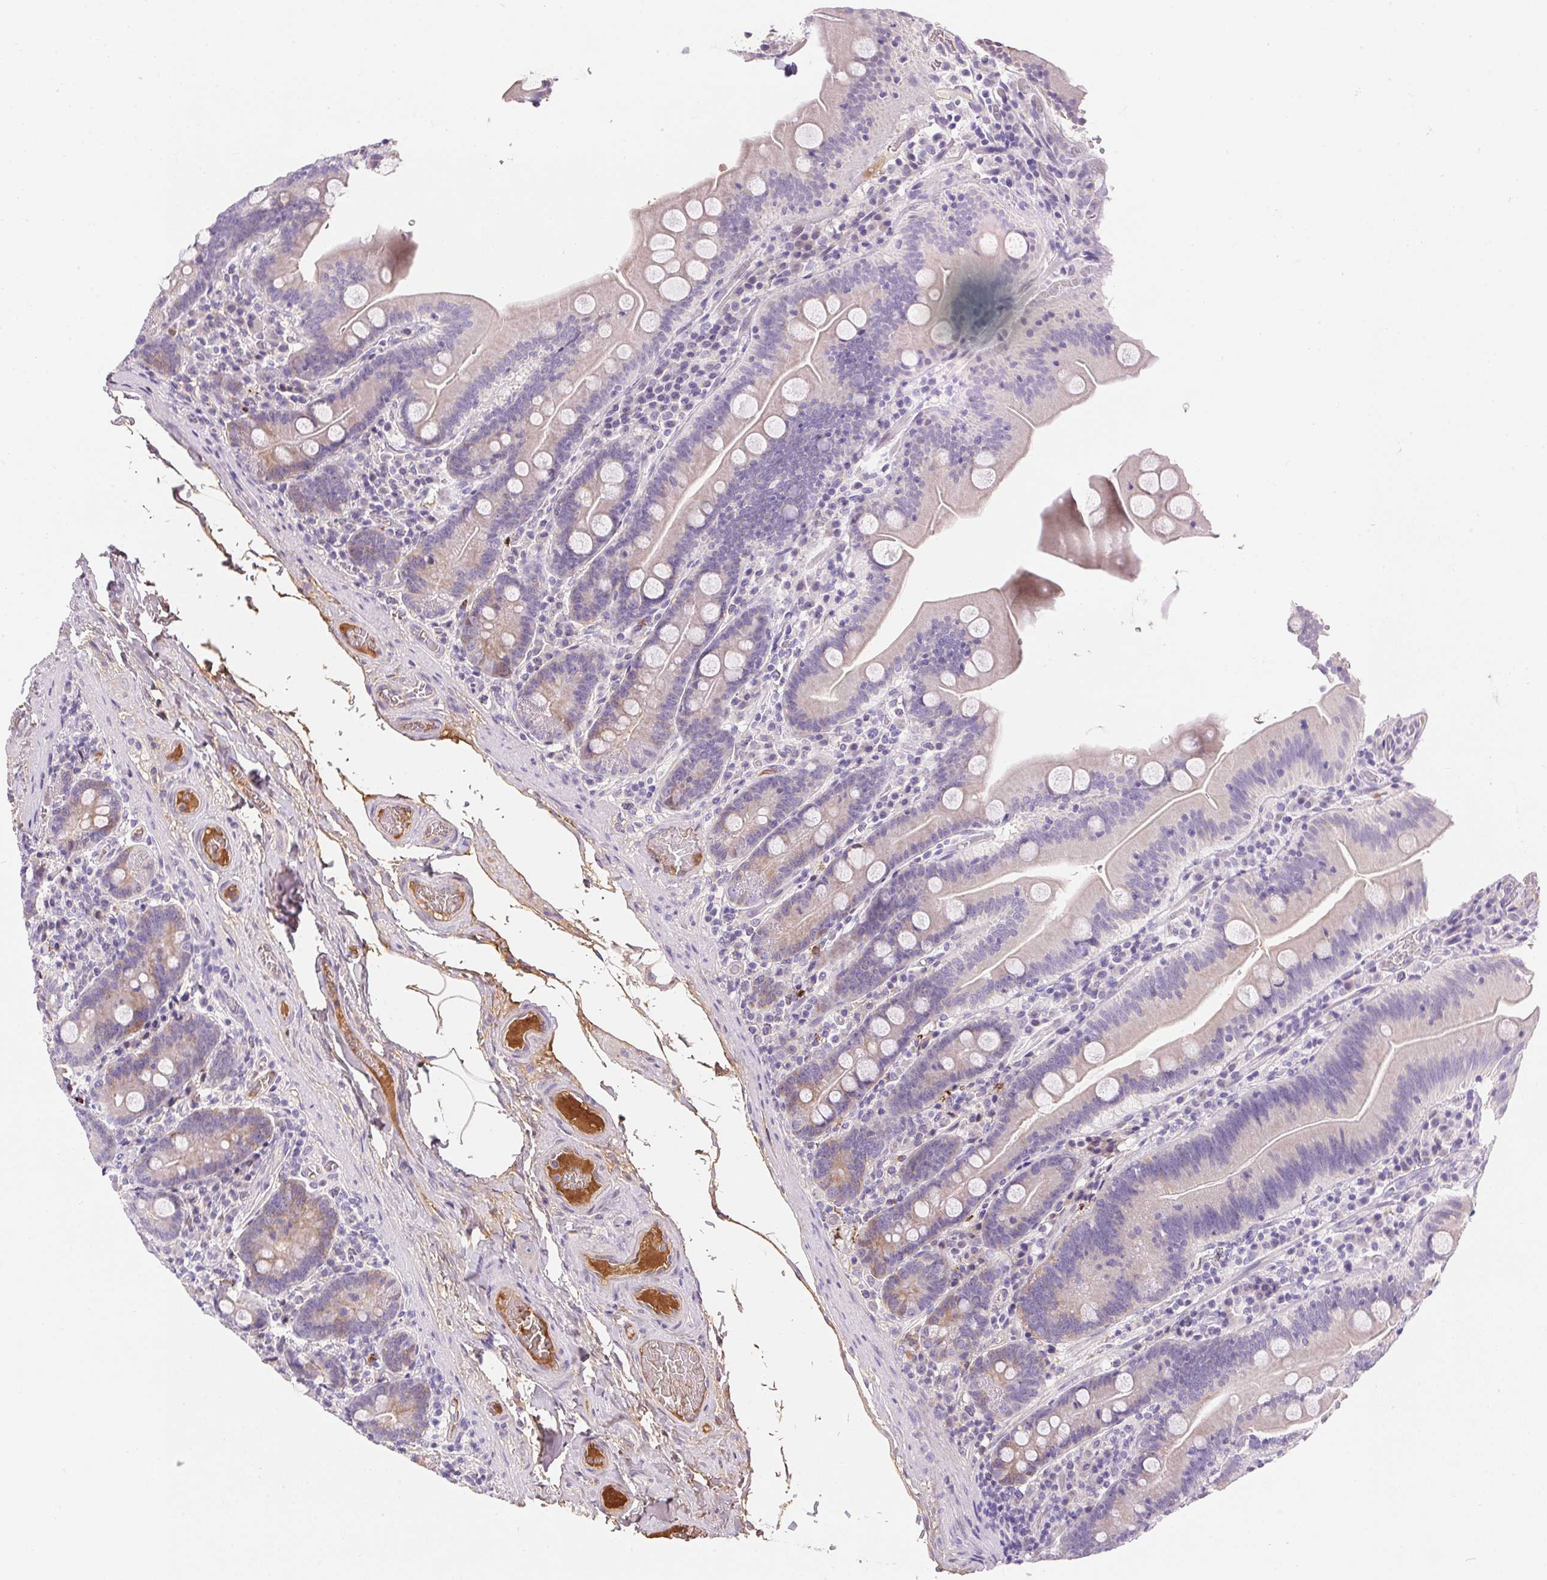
{"staining": {"intensity": "weak", "quantity": "<25%", "location": "cytoplasmic/membranous"}, "tissue": "small intestine", "cell_type": "Glandular cells", "image_type": "normal", "snomed": [{"axis": "morphology", "description": "Normal tissue, NOS"}, {"axis": "topography", "description": "Small intestine"}], "caption": "There is no significant staining in glandular cells of small intestine. Brightfield microscopy of IHC stained with DAB (3,3'-diaminobenzidine) (brown) and hematoxylin (blue), captured at high magnification.", "gene": "ORM1", "patient": {"sex": "male", "age": 37}}